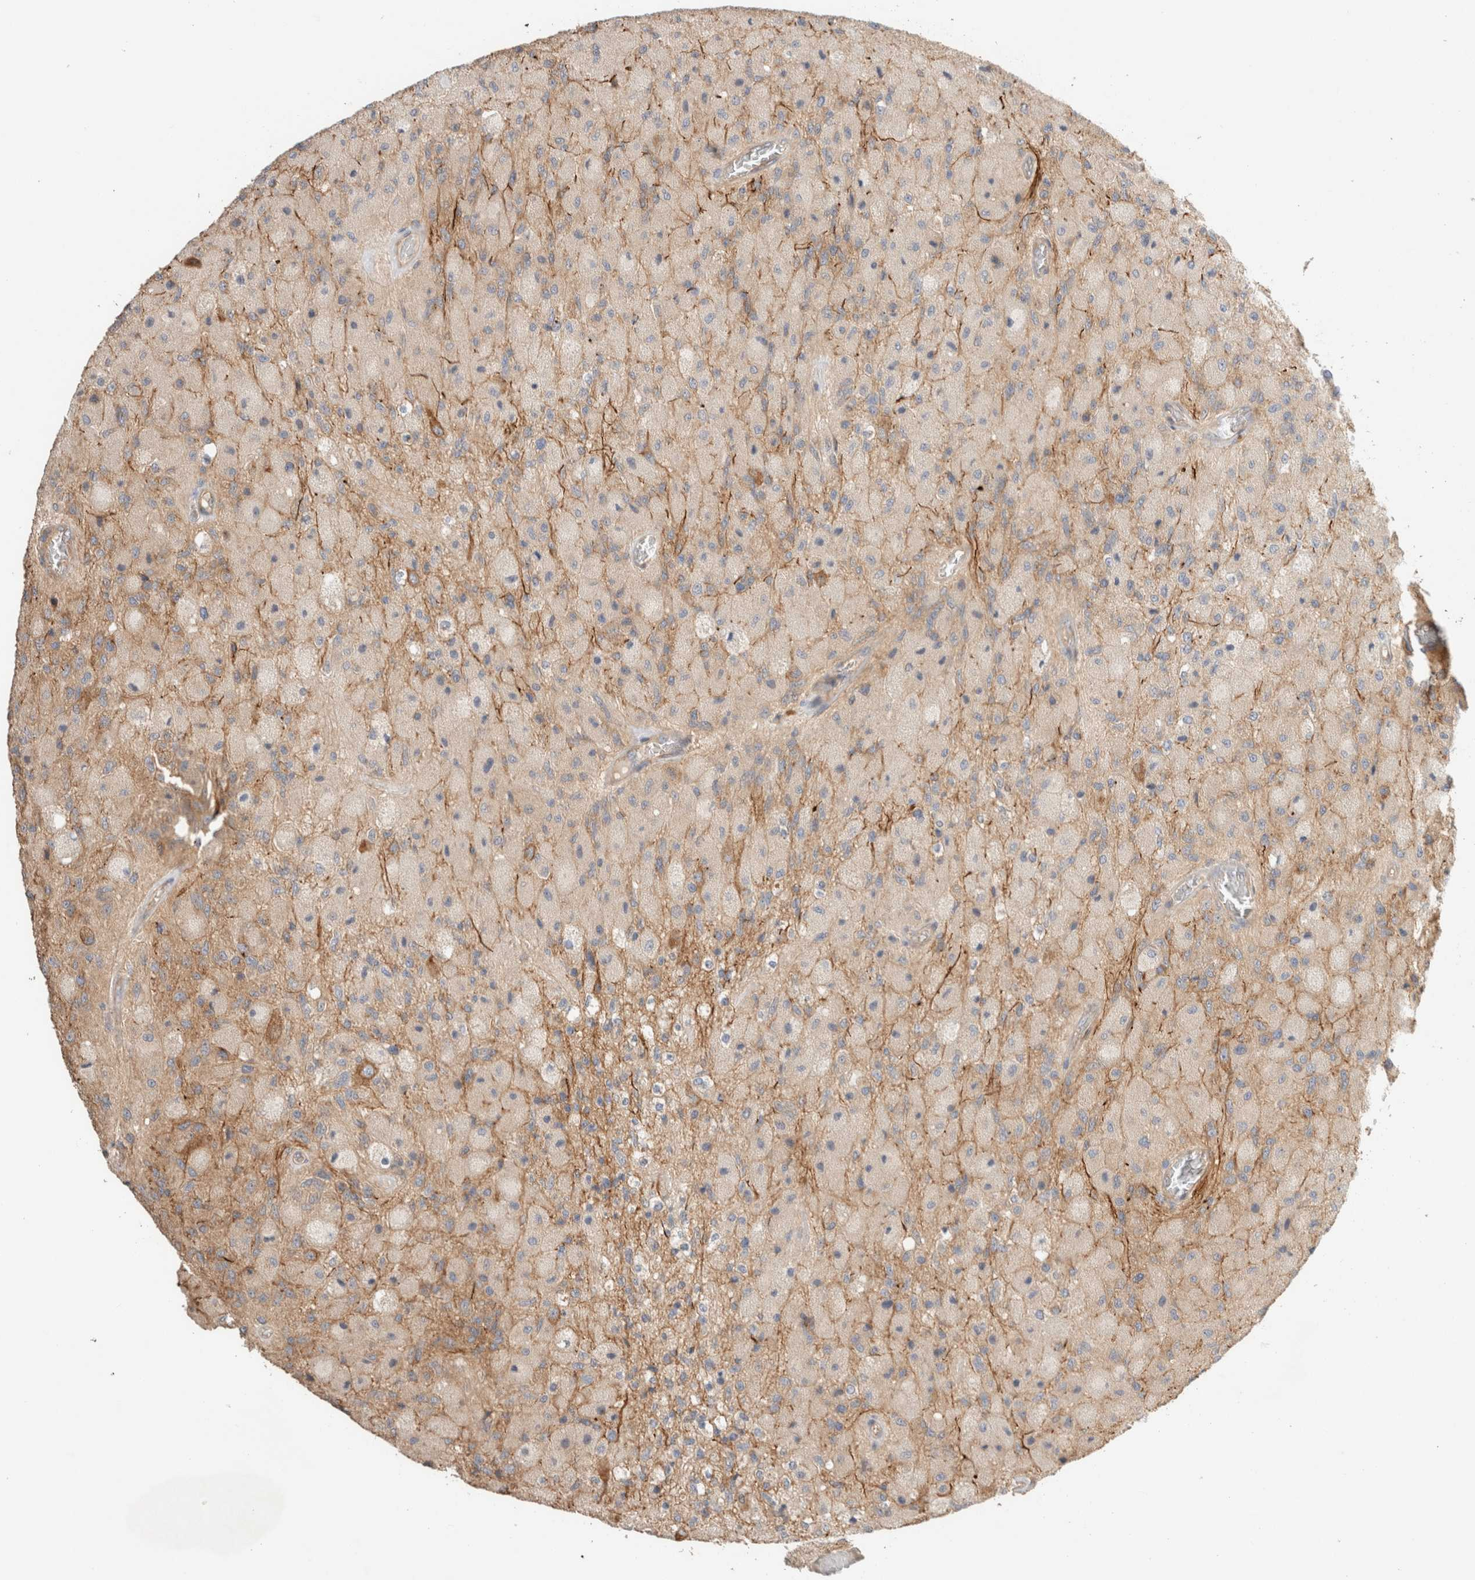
{"staining": {"intensity": "weak", "quantity": "<25%", "location": "cytoplasmic/membranous"}, "tissue": "glioma", "cell_type": "Tumor cells", "image_type": "cancer", "snomed": [{"axis": "morphology", "description": "Normal tissue, NOS"}, {"axis": "morphology", "description": "Glioma, malignant, High grade"}, {"axis": "topography", "description": "Cerebral cortex"}], "caption": "Glioma was stained to show a protein in brown. There is no significant expression in tumor cells.", "gene": "B3GNTL1", "patient": {"sex": "male", "age": 77}}